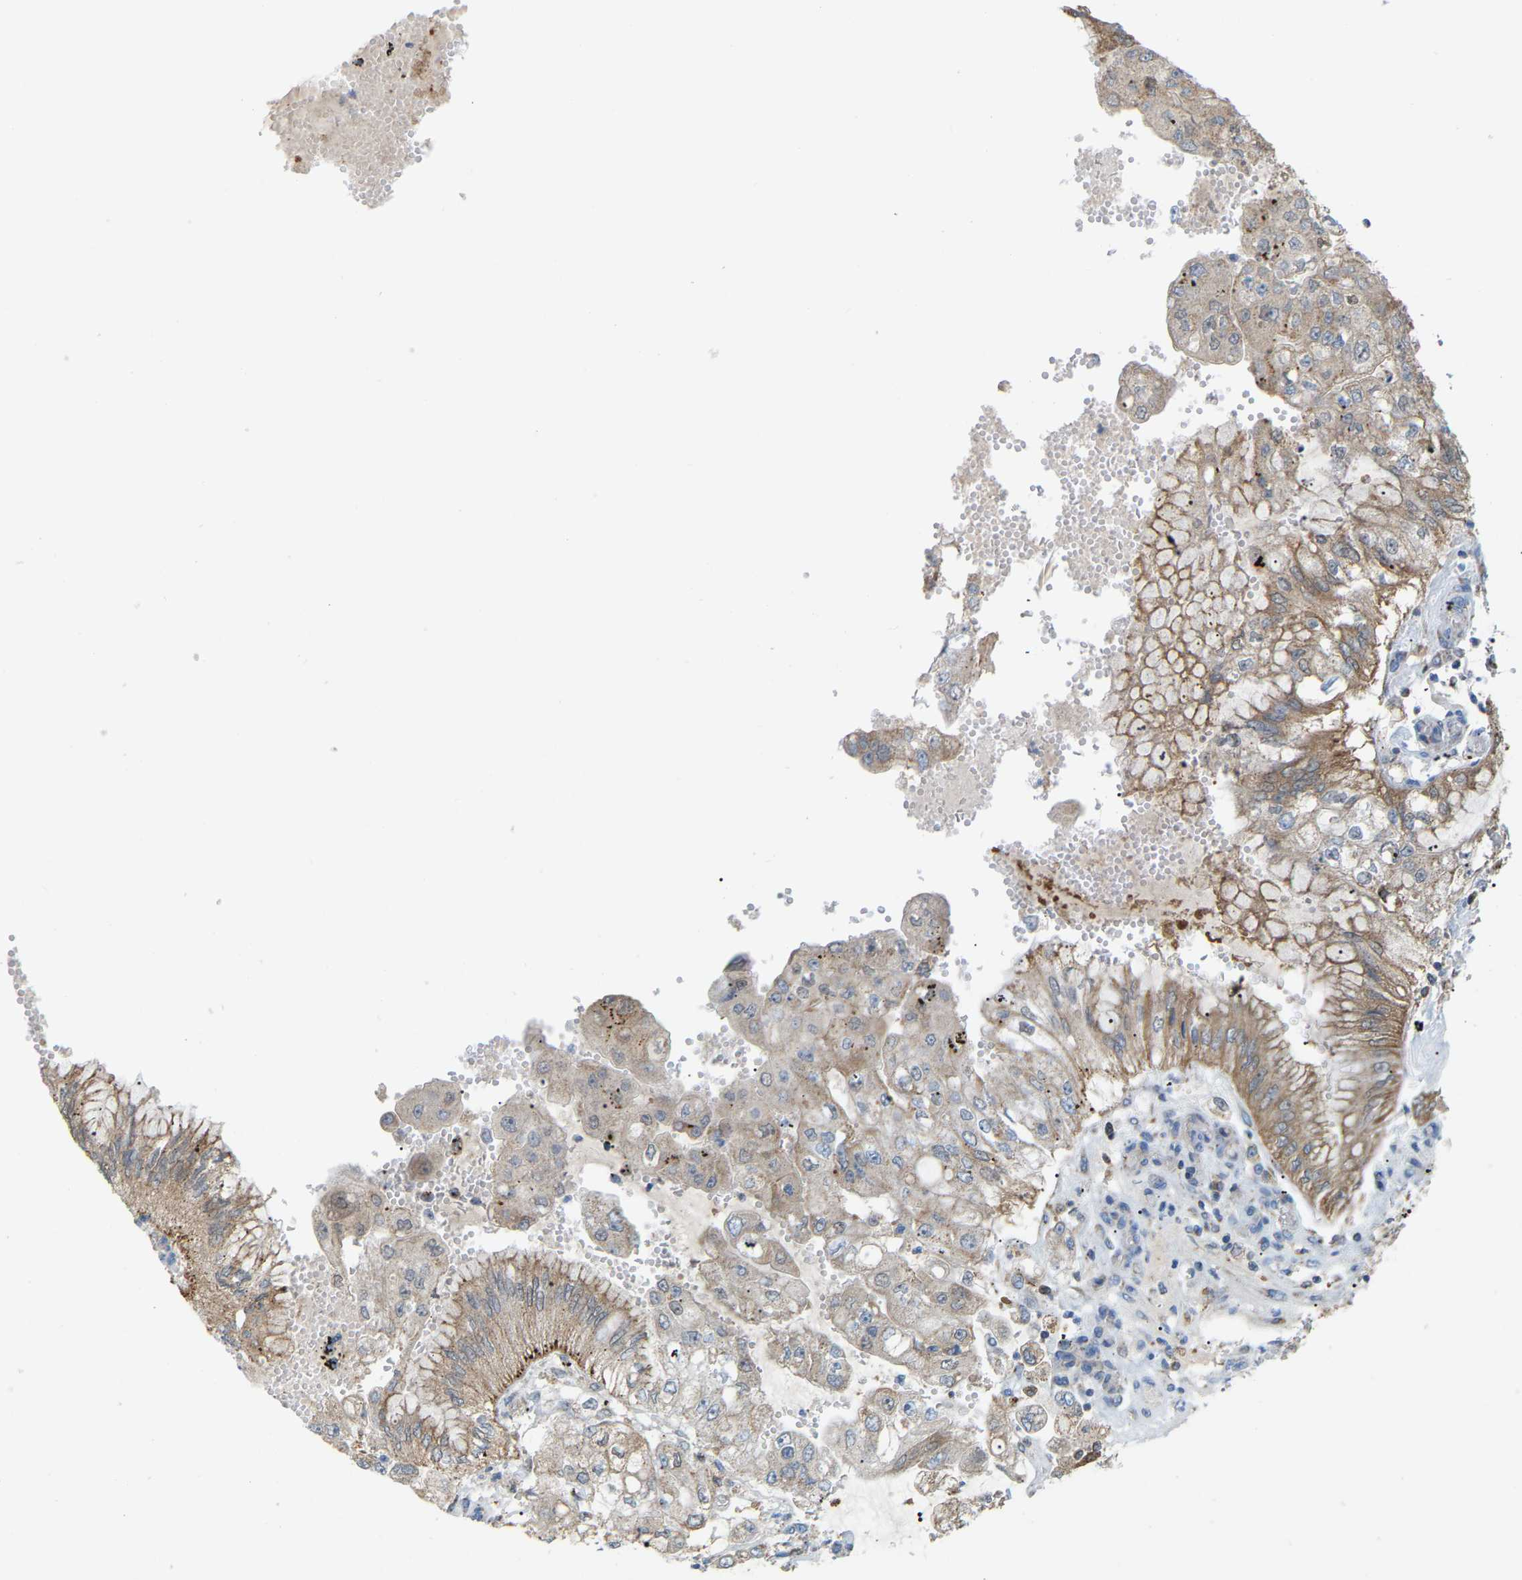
{"staining": {"intensity": "weak", "quantity": ">75%", "location": "cytoplasmic/membranous"}, "tissue": "stomach cancer", "cell_type": "Tumor cells", "image_type": "cancer", "snomed": [{"axis": "morphology", "description": "Adenocarcinoma, NOS"}, {"axis": "topography", "description": "Stomach"}], "caption": "Weak cytoplasmic/membranous protein expression is identified in about >75% of tumor cells in adenocarcinoma (stomach).", "gene": "CROT", "patient": {"sex": "male", "age": 76}}